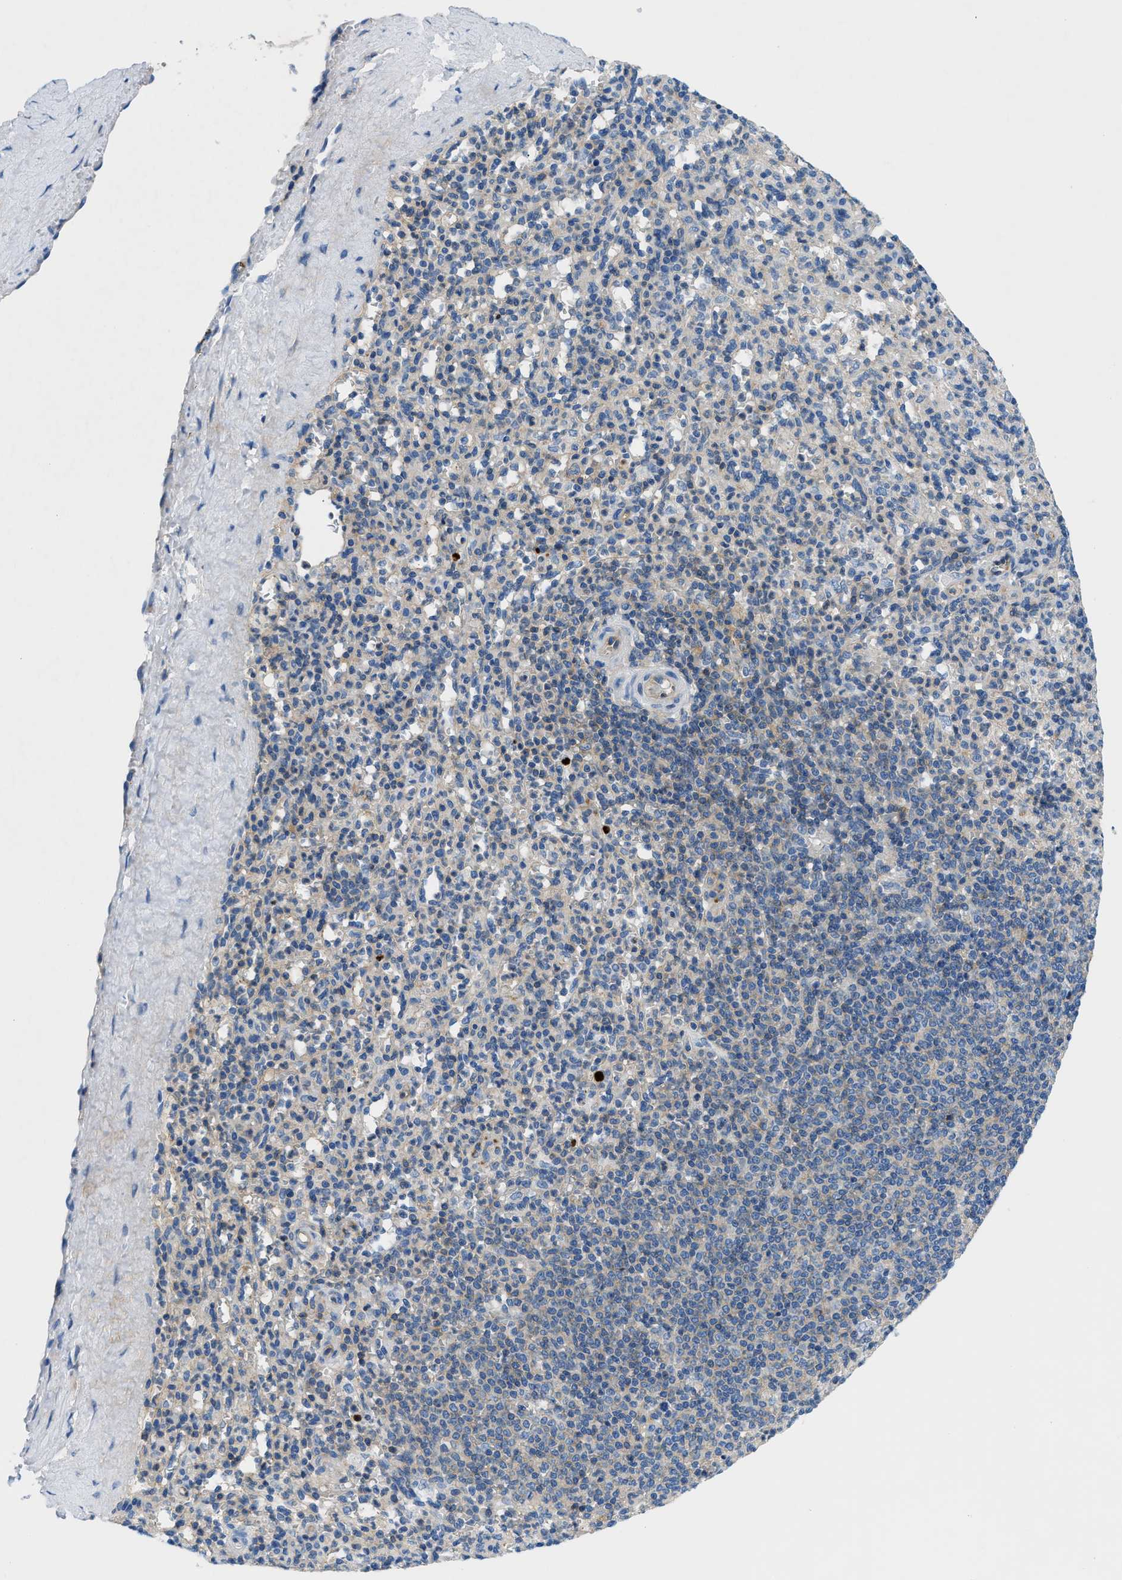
{"staining": {"intensity": "moderate", "quantity": "<25%", "location": "cytoplasmic/membranous"}, "tissue": "spleen", "cell_type": "Cells in red pulp", "image_type": "normal", "snomed": [{"axis": "morphology", "description": "Normal tissue, NOS"}, {"axis": "topography", "description": "Spleen"}], "caption": "The image shows a brown stain indicating the presence of a protein in the cytoplasmic/membranous of cells in red pulp in spleen.", "gene": "ORAI1", "patient": {"sex": "male", "age": 36}}